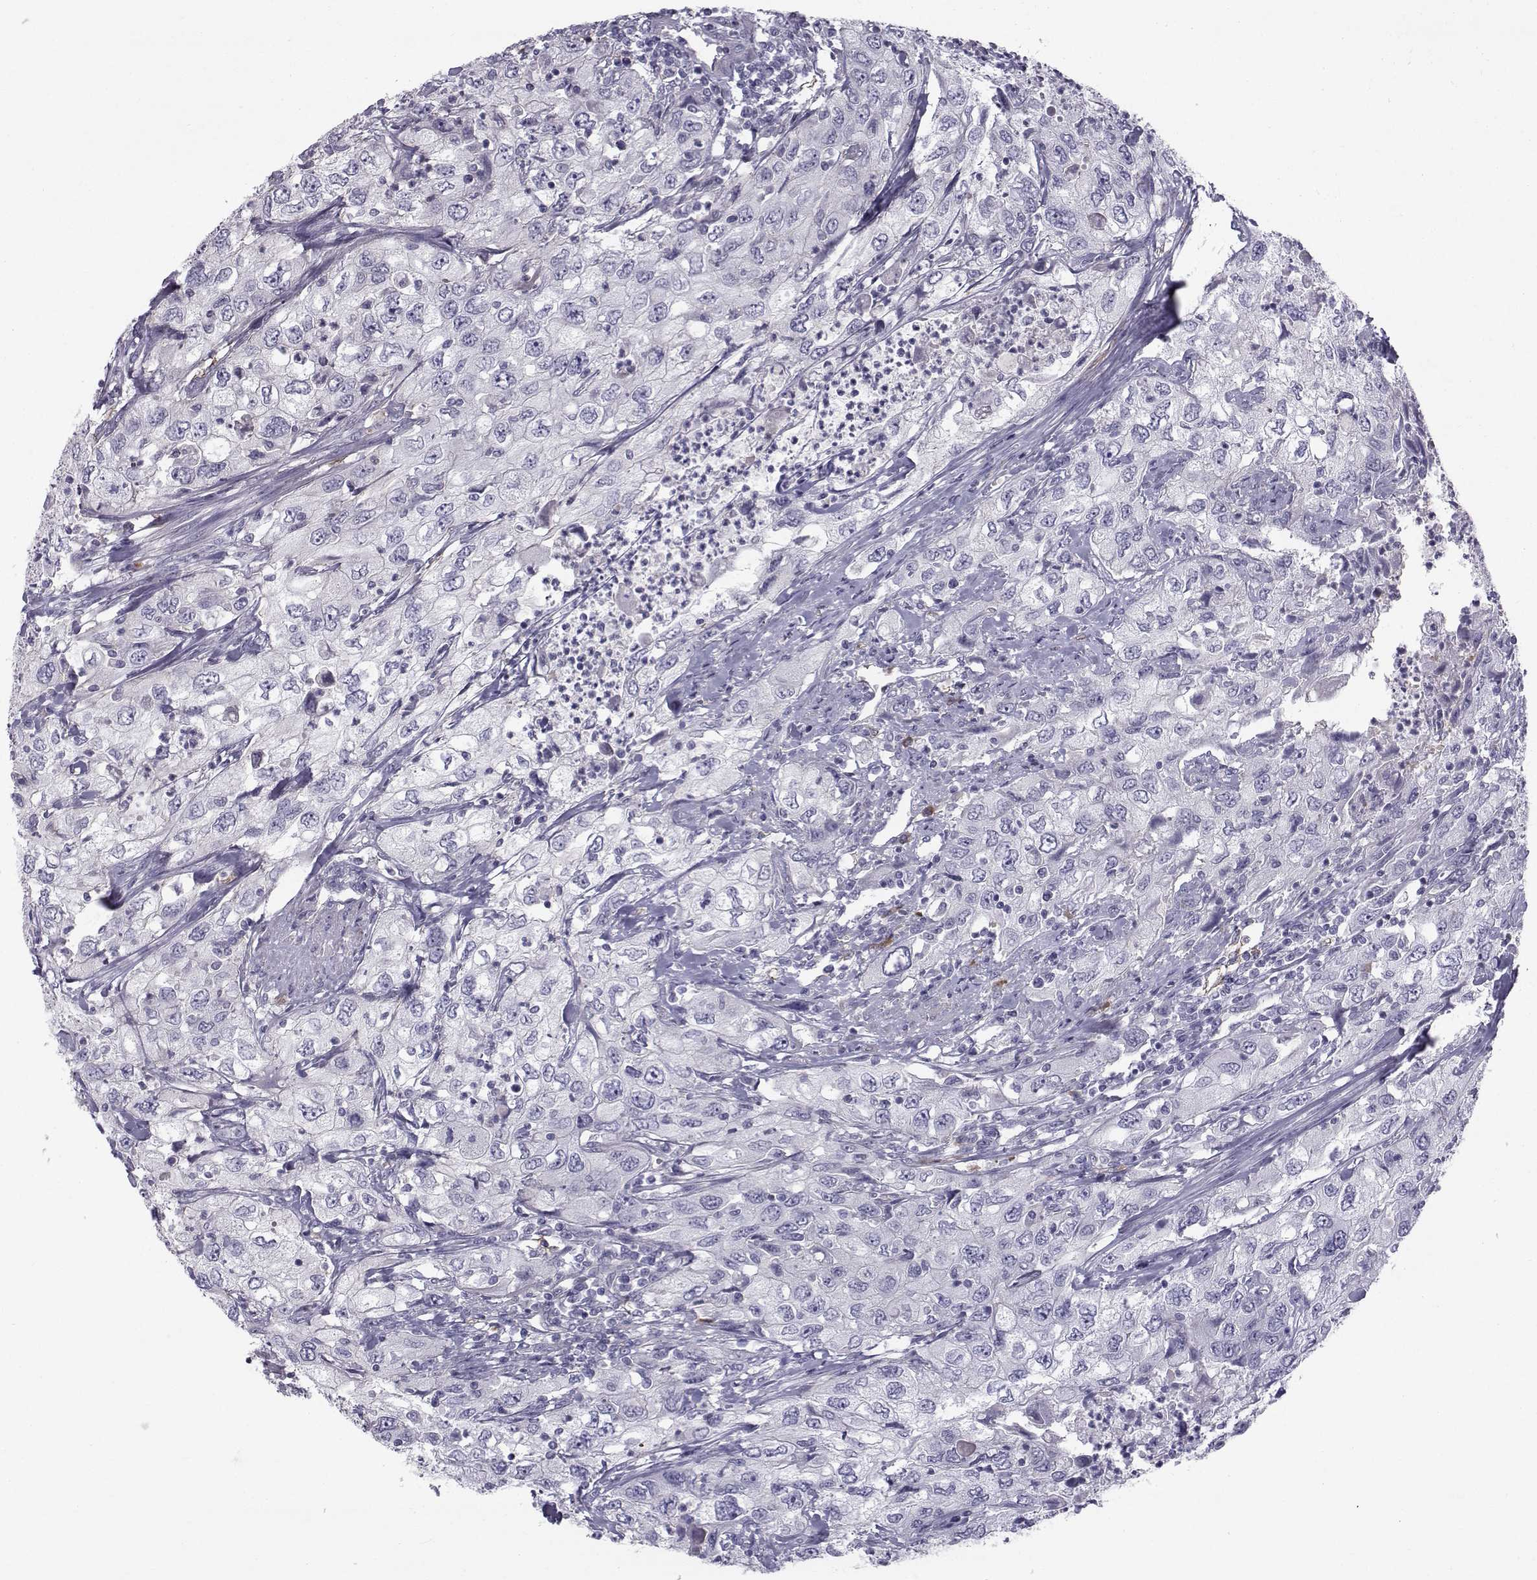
{"staining": {"intensity": "negative", "quantity": "none", "location": "none"}, "tissue": "urothelial cancer", "cell_type": "Tumor cells", "image_type": "cancer", "snomed": [{"axis": "morphology", "description": "Urothelial carcinoma, High grade"}, {"axis": "topography", "description": "Urinary bladder"}], "caption": "High magnification brightfield microscopy of high-grade urothelial carcinoma stained with DAB (brown) and counterstained with hematoxylin (blue): tumor cells show no significant positivity. The staining is performed using DAB brown chromogen with nuclei counter-stained in using hematoxylin.", "gene": "QPCT", "patient": {"sex": "male", "age": 76}}